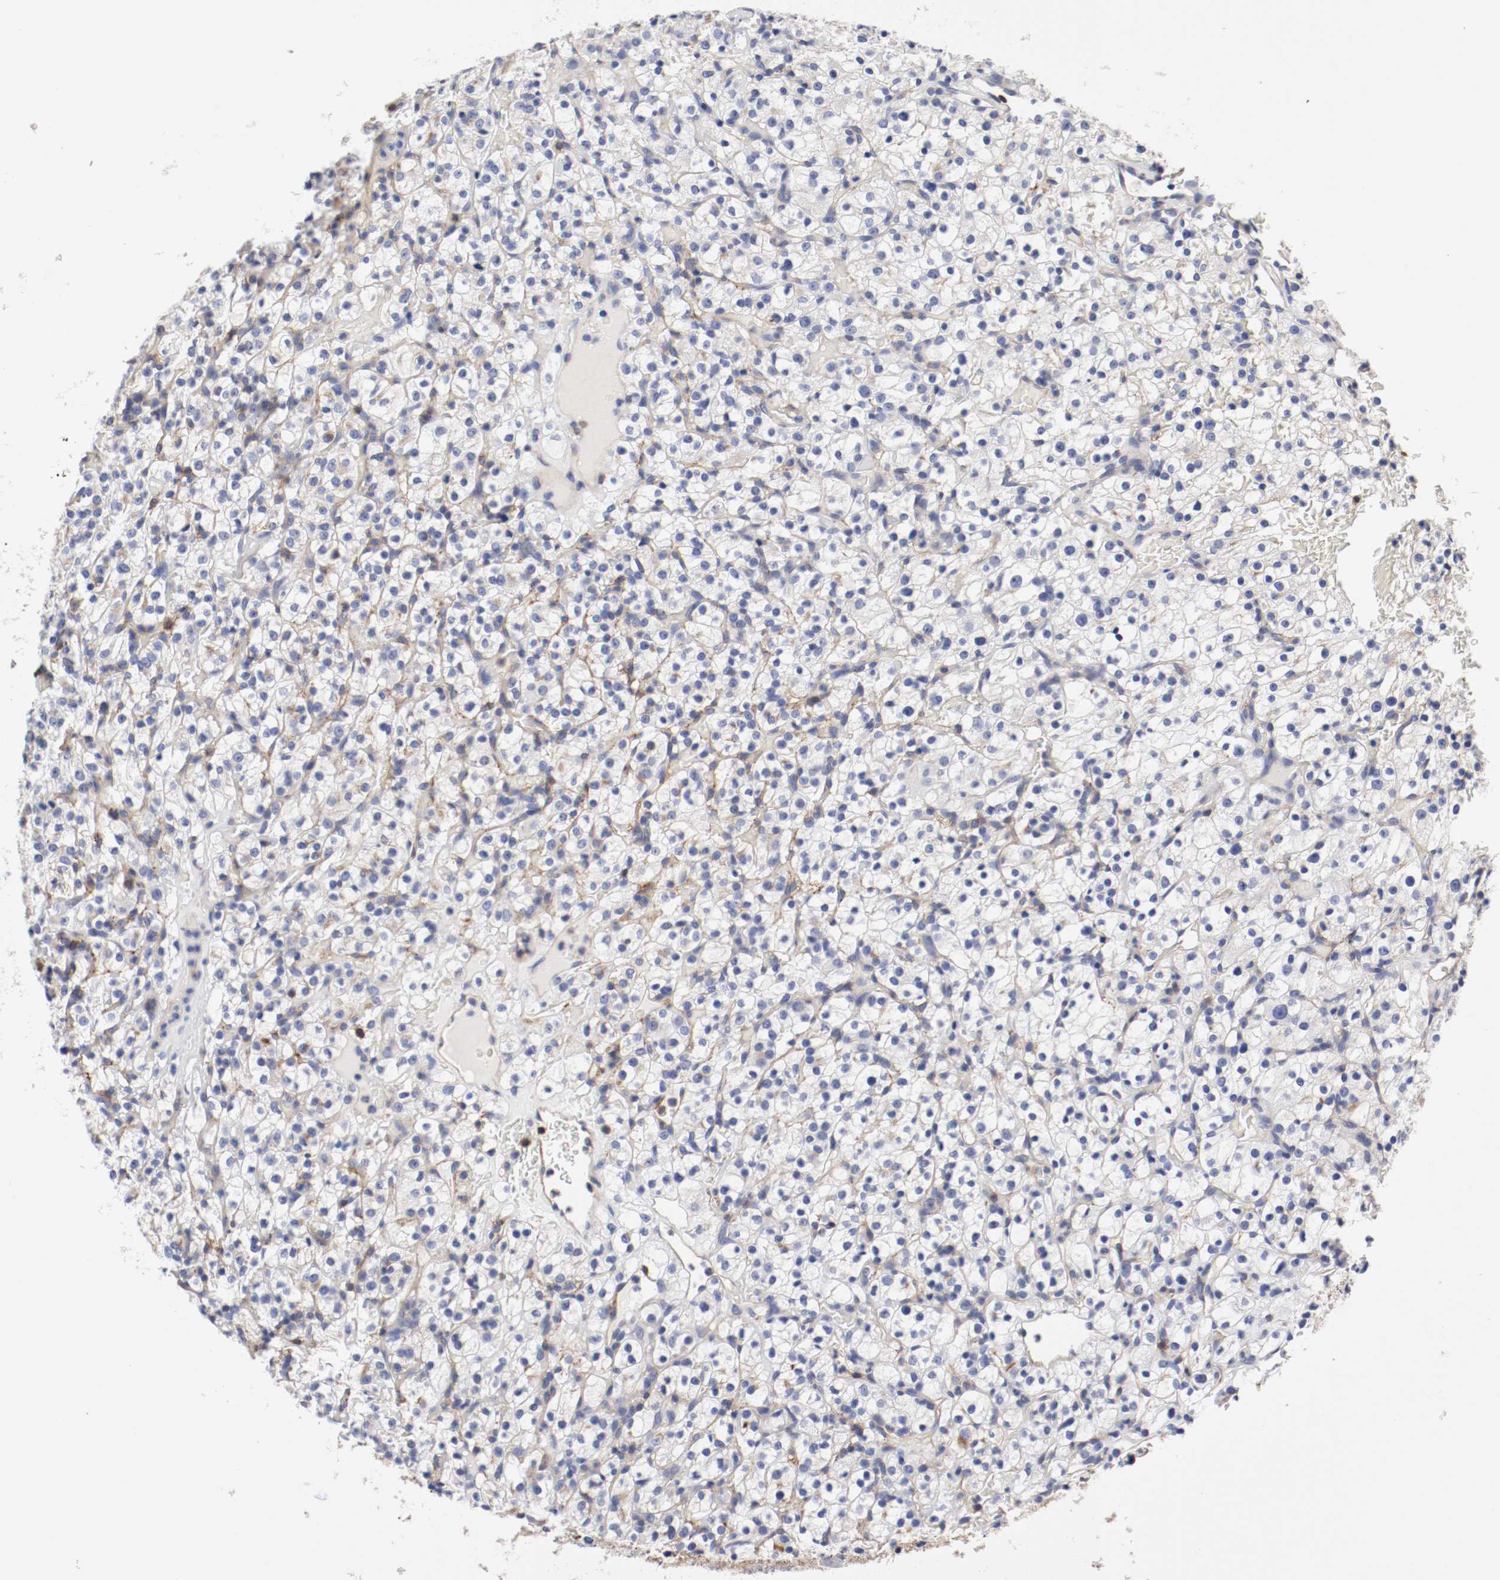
{"staining": {"intensity": "negative", "quantity": "none", "location": "none"}, "tissue": "renal cancer", "cell_type": "Tumor cells", "image_type": "cancer", "snomed": [{"axis": "morphology", "description": "Normal tissue, NOS"}, {"axis": "morphology", "description": "Adenocarcinoma, NOS"}, {"axis": "topography", "description": "Kidney"}], "caption": "Tumor cells show no significant protein positivity in renal adenocarcinoma.", "gene": "IFITM1", "patient": {"sex": "female", "age": 72}}